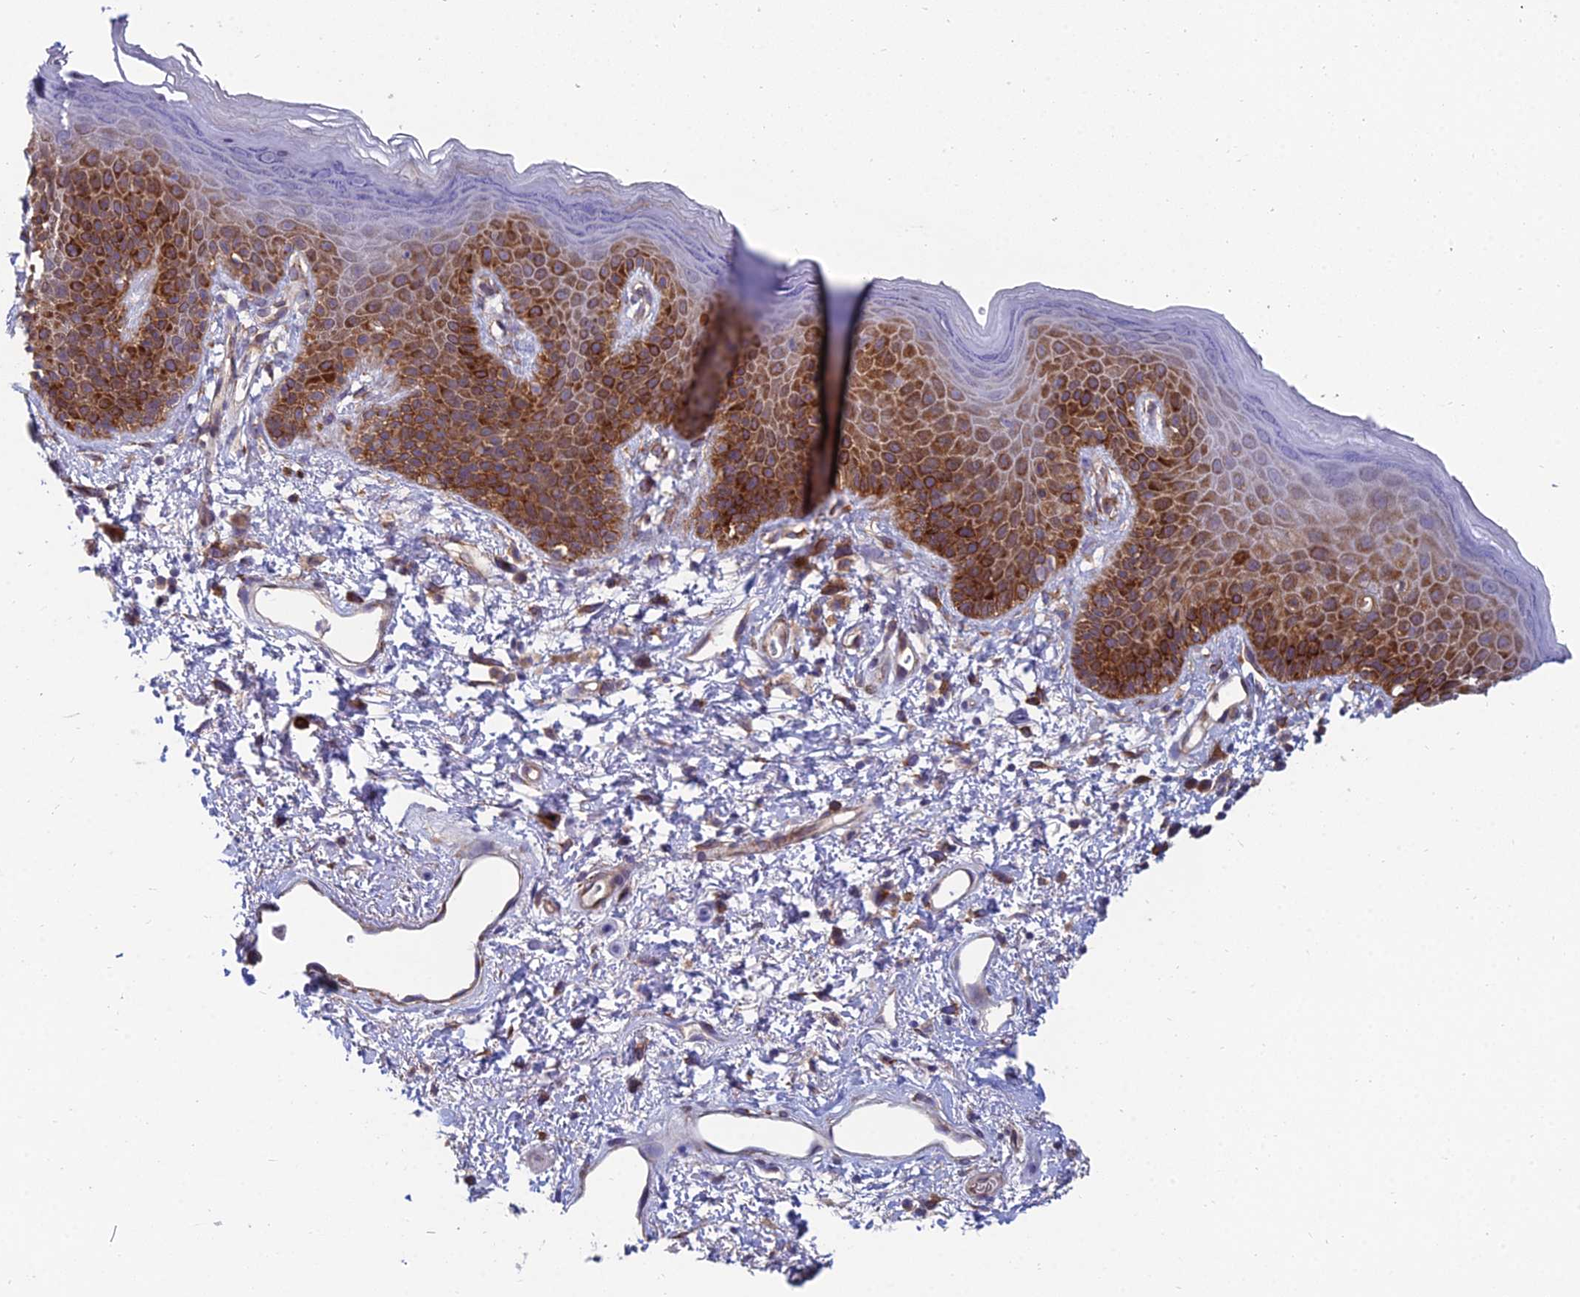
{"staining": {"intensity": "strong", "quantity": "25%-75%", "location": "cytoplasmic/membranous"}, "tissue": "skin", "cell_type": "Epidermal cells", "image_type": "normal", "snomed": [{"axis": "morphology", "description": "Normal tissue, NOS"}, {"axis": "topography", "description": "Anal"}], "caption": "Skin stained with immunohistochemistry demonstrates strong cytoplasmic/membranous staining in about 25%-75% of epidermal cells.", "gene": "TXLNA", "patient": {"sex": "female", "age": 46}}